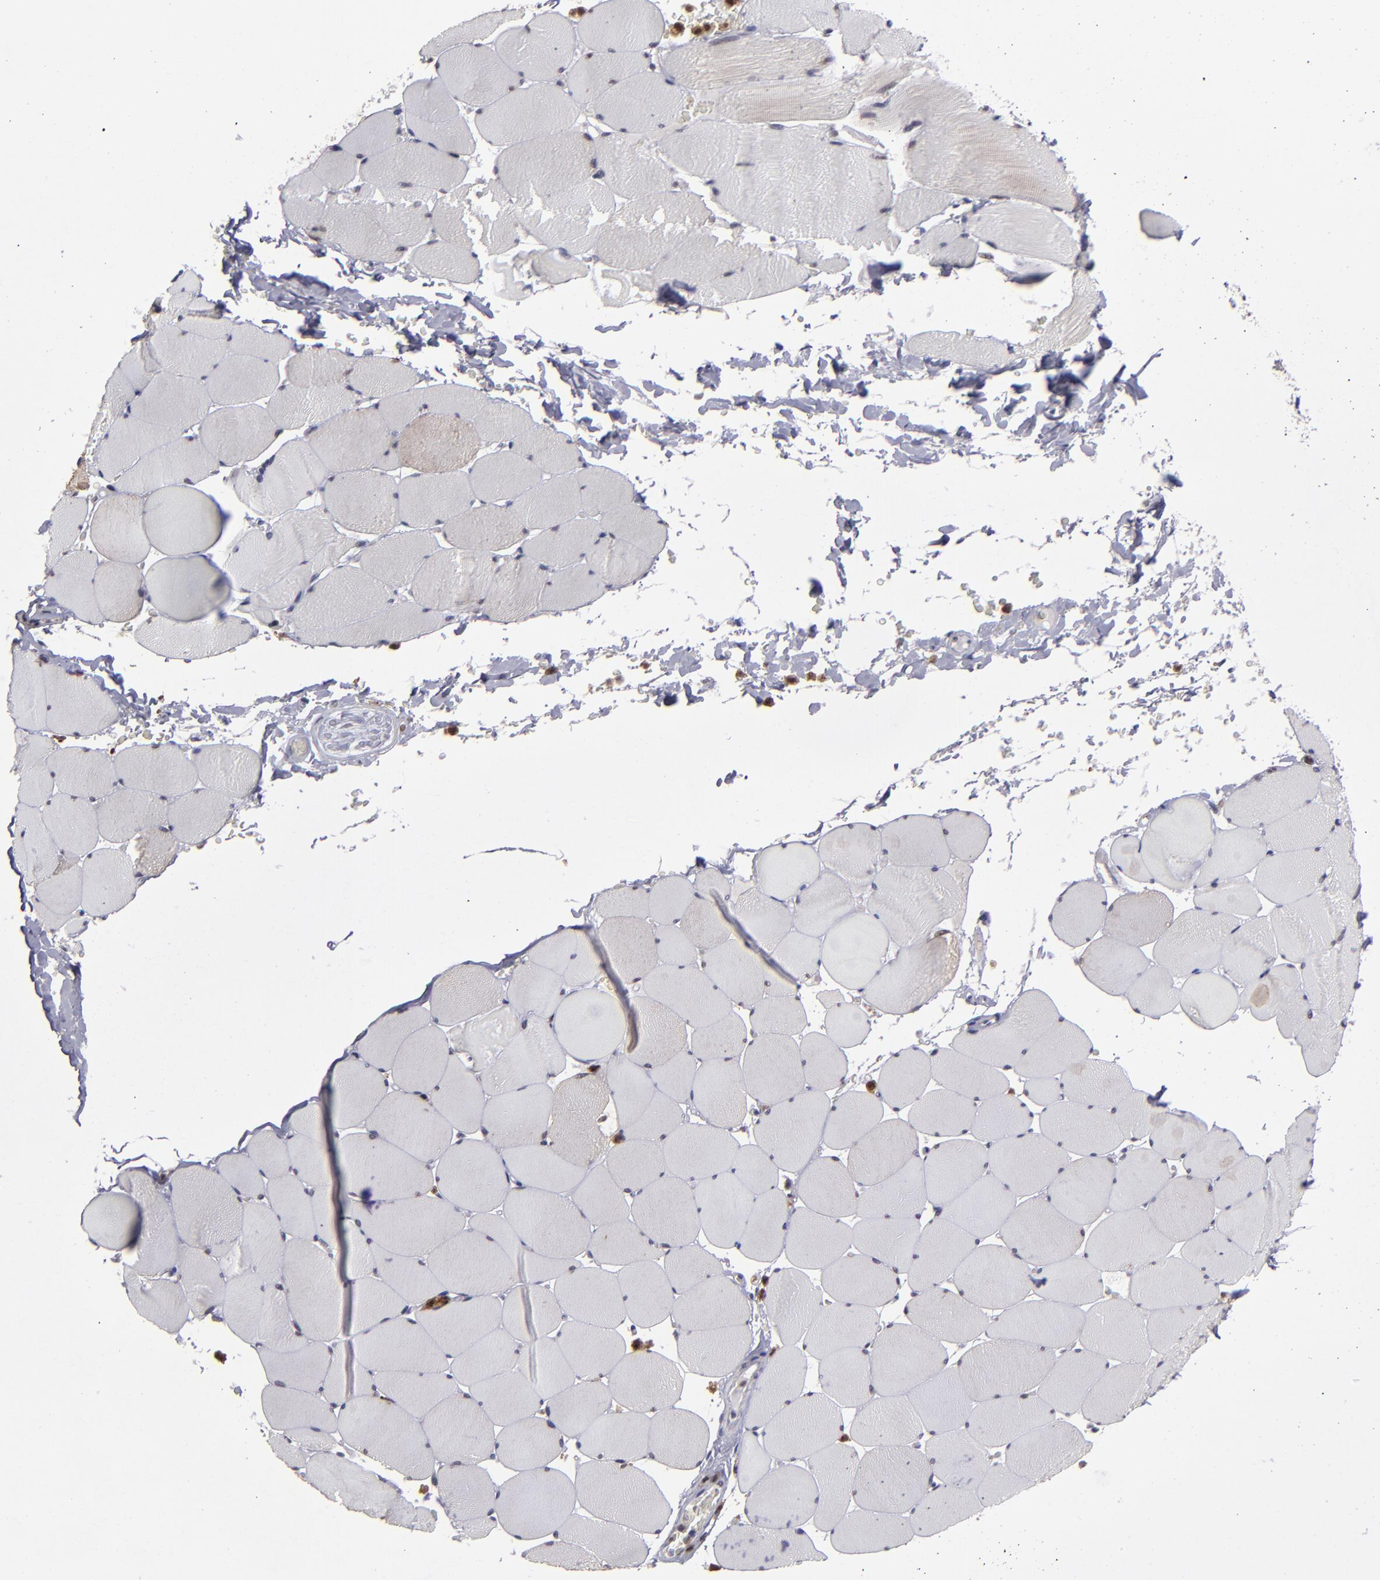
{"staining": {"intensity": "weak", "quantity": "25%-75%", "location": "nuclear"}, "tissue": "skeletal muscle", "cell_type": "Myocytes", "image_type": "normal", "snomed": [{"axis": "morphology", "description": "Normal tissue, NOS"}, {"axis": "topography", "description": "Skeletal muscle"}], "caption": "Immunohistochemical staining of unremarkable skeletal muscle demonstrates weak nuclear protein staining in about 25%-75% of myocytes. Using DAB (3,3'-diaminobenzidine) (brown) and hematoxylin (blue) stains, captured at high magnification using brightfield microscopy.", "gene": "RREB1", "patient": {"sex": "male", "age": 62}}